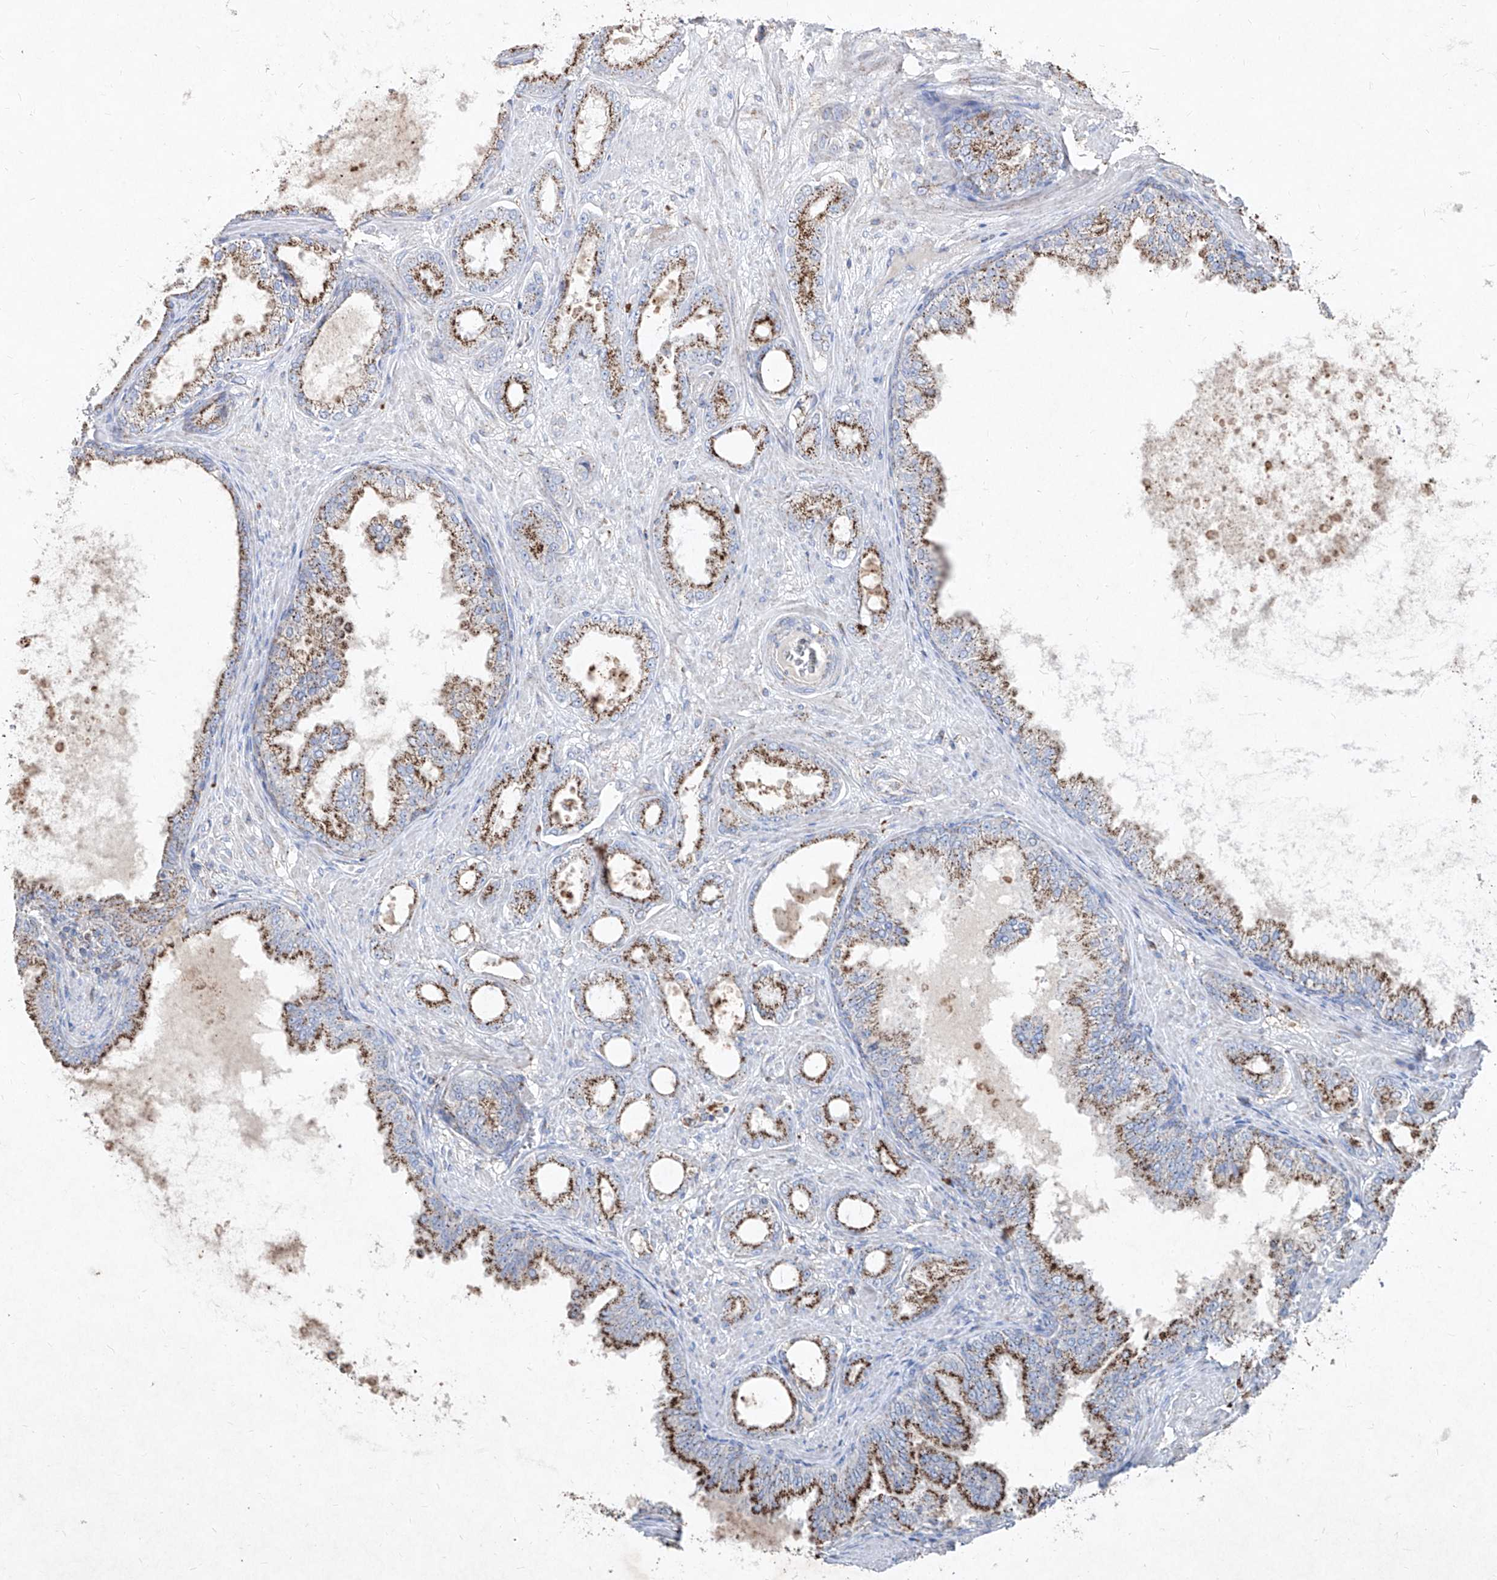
{"staining": {"intensity": "moderate", "quantity": ">75%", "location": "cytoplasmic/membranous"}, "tissue": "prostate cancer", "cell_type": "Tumor cells", "image_type": "cancer", "snomed": [{"axis": "morphology", "description": "Adenocarcinoma, Low grade"}, {"axis": "topography", "description": "Prostate"}], "caption": "There is medium levels of moderate cytoplasmic/membranous positivity in tumor cells of prostate adenocarcinoma (low-grade), as demonstrated by immunohistochemical staining (brown color).", "gene": "ABCD3", "patient": {"sex": "male", "age": 63}}